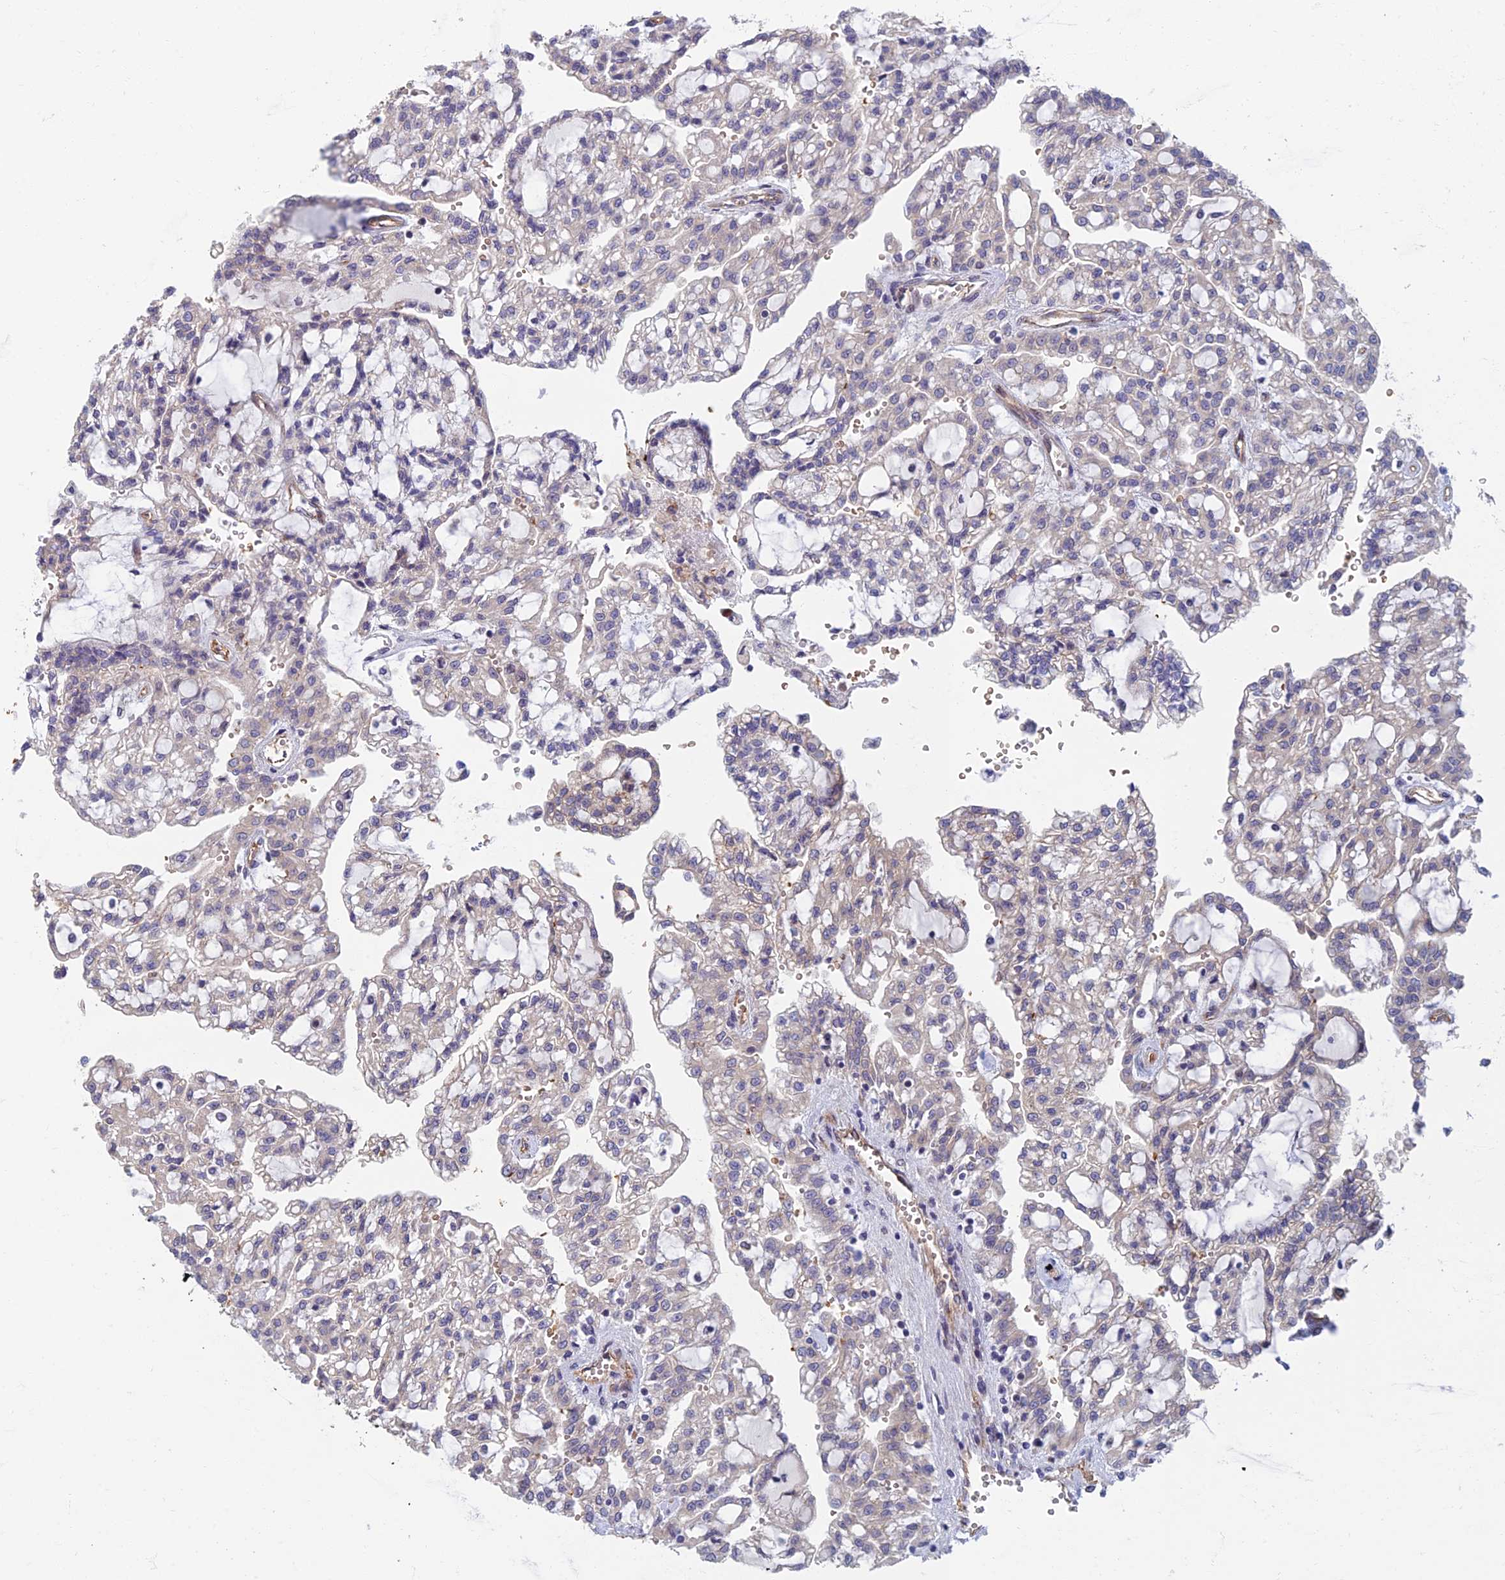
{"staining": {"intensity": "negative", "quantity": "none", "location": "none"}, "tissue": "renal cancer", "cell_type": "Tumor cells", "image_type": "cancer", "snomed": [{"axis": "morphology", "description": "Adenocarcinoma, NOS"}, {"axis": "topography", "description": "Kidney"}], "caption": "The photomicrograph demonstrates no staining of tumor cells in renal cancer (adenocarcinoma).", "gene": "RHBDL2", "patient": {"sex": "male", "age": 63}}